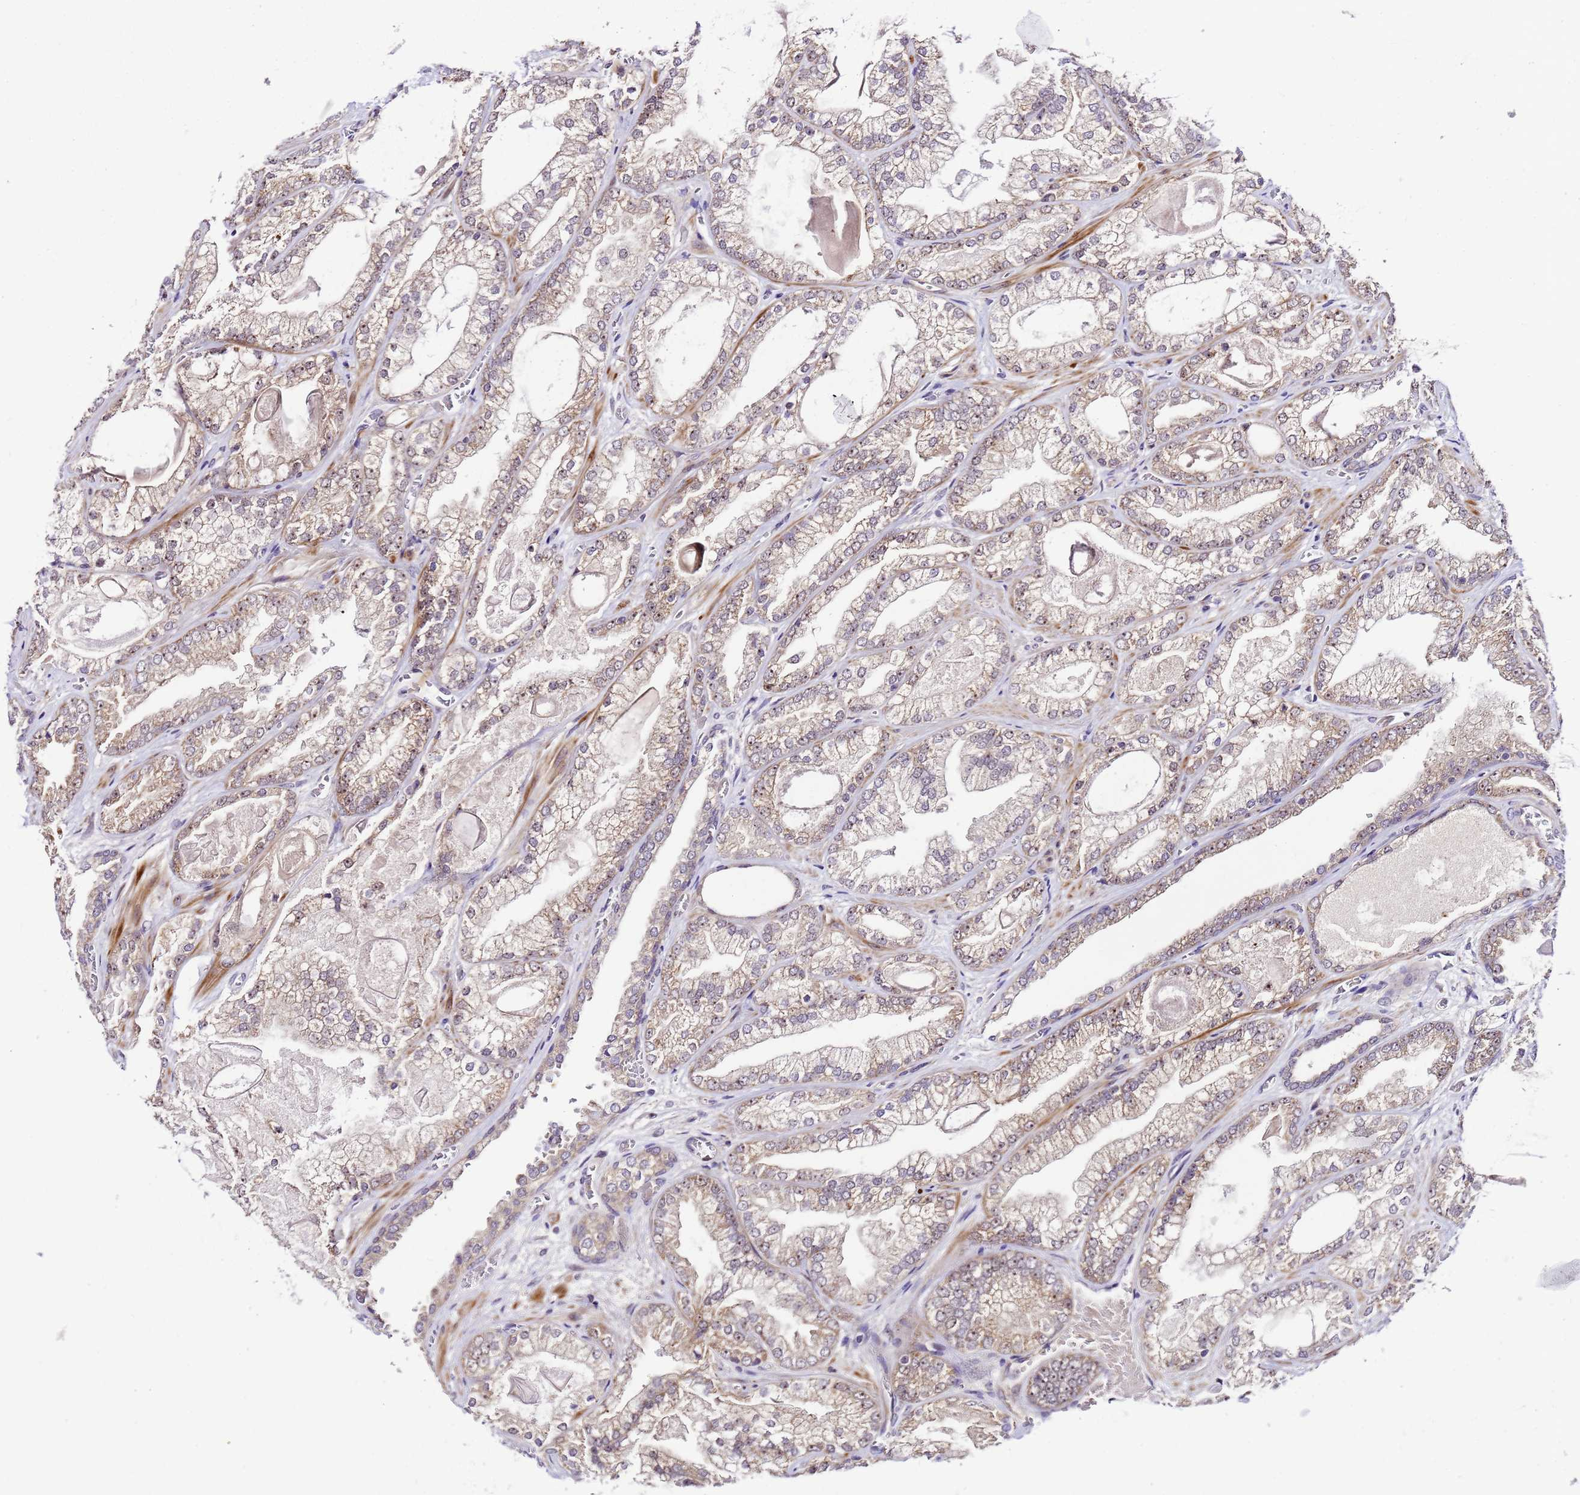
{"staining": {"intensity": "moderate", "quantity": "<25%", "location": "cytoplasmic/membranous,nuclear"}, "tissue": "prostate cancer", "cell_type": "Tumor cells", "image_type": "cancer", "snomed": [{"axis": "morphology", "description": "Adenocarcinoma, Low grade"}, {"axis": "topography", "description": "Prostate"}], "caption": "Immunohistochemical staining of human adenocarcinoma (low-grade) (prostate) shows low levels of moderate cytoplasmic/membranous and nuclear protein positivity in approximately <25% of tumor cells.", "gene": "SLX4IP", "patient": {"sex": "male", "age": 57}}